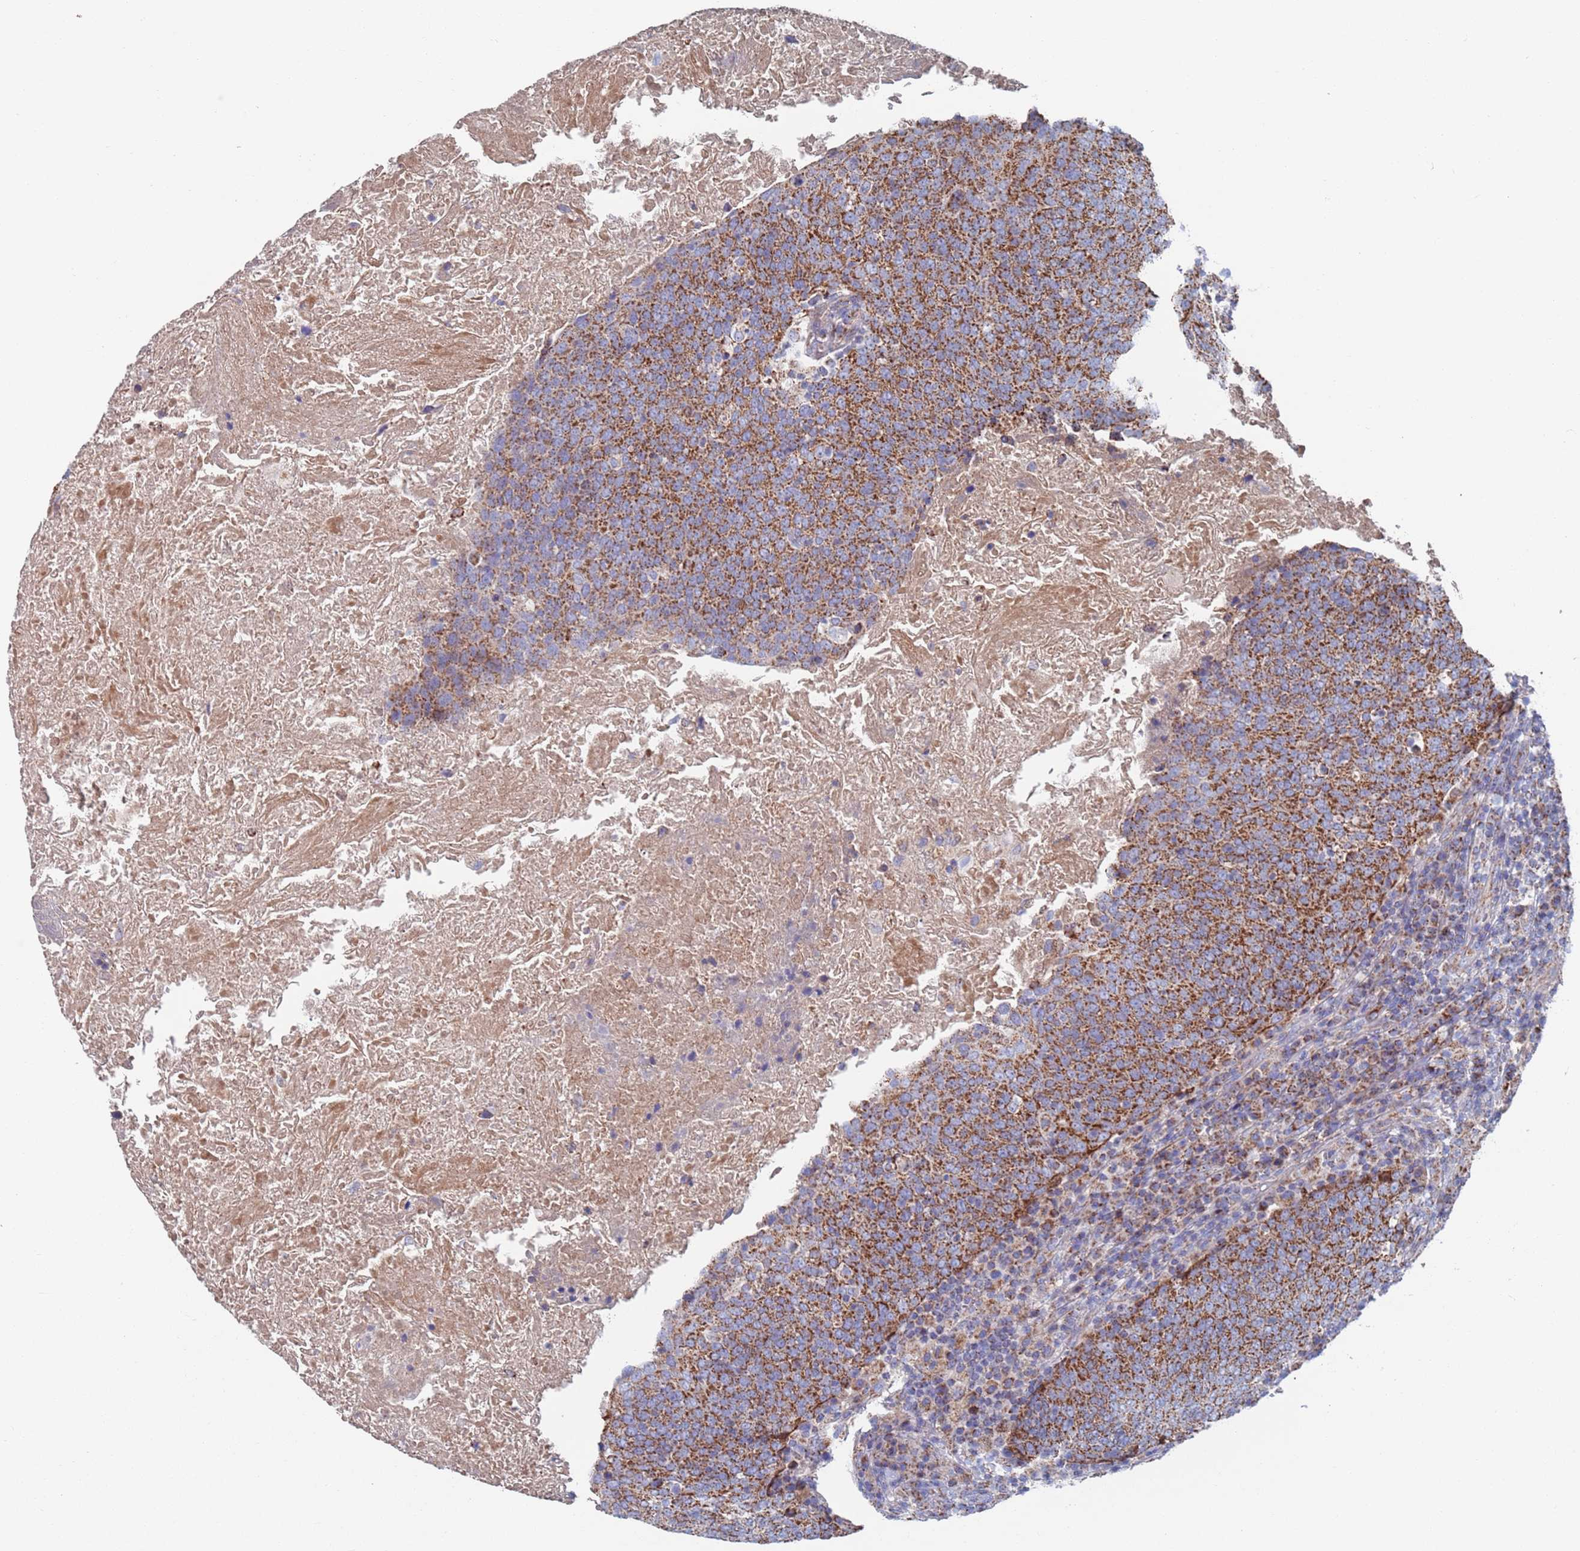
{"staining": {"intensity": "strong", "quantity": ">75%", "location": "cytoplasmic/membranous"}, "tissue": "head and neck cancer", "cell_type": "Tumor cells", "image_type": "cancer", "snomed": [{"axis": "morphology", "description": "Squamous cell carcinoma, NOS"}, {"axis": "morphology", "description": "Squamous cell carcinoma, metastatic, NOS"}, {"axis": "topography", "description": "Lymph node"}, {"axis": "topography", "description": "Head-Neck"}], "caption": "Metastatic squamous cell carcinoma (head and neck) tissue demonstrates strong cytoplasmic/membranous positivity in about >75% of tumor cells, visualized by immunohistochemistry.", "gene": "MRPL22", "patient": {"sex": "male", "age": 62}}